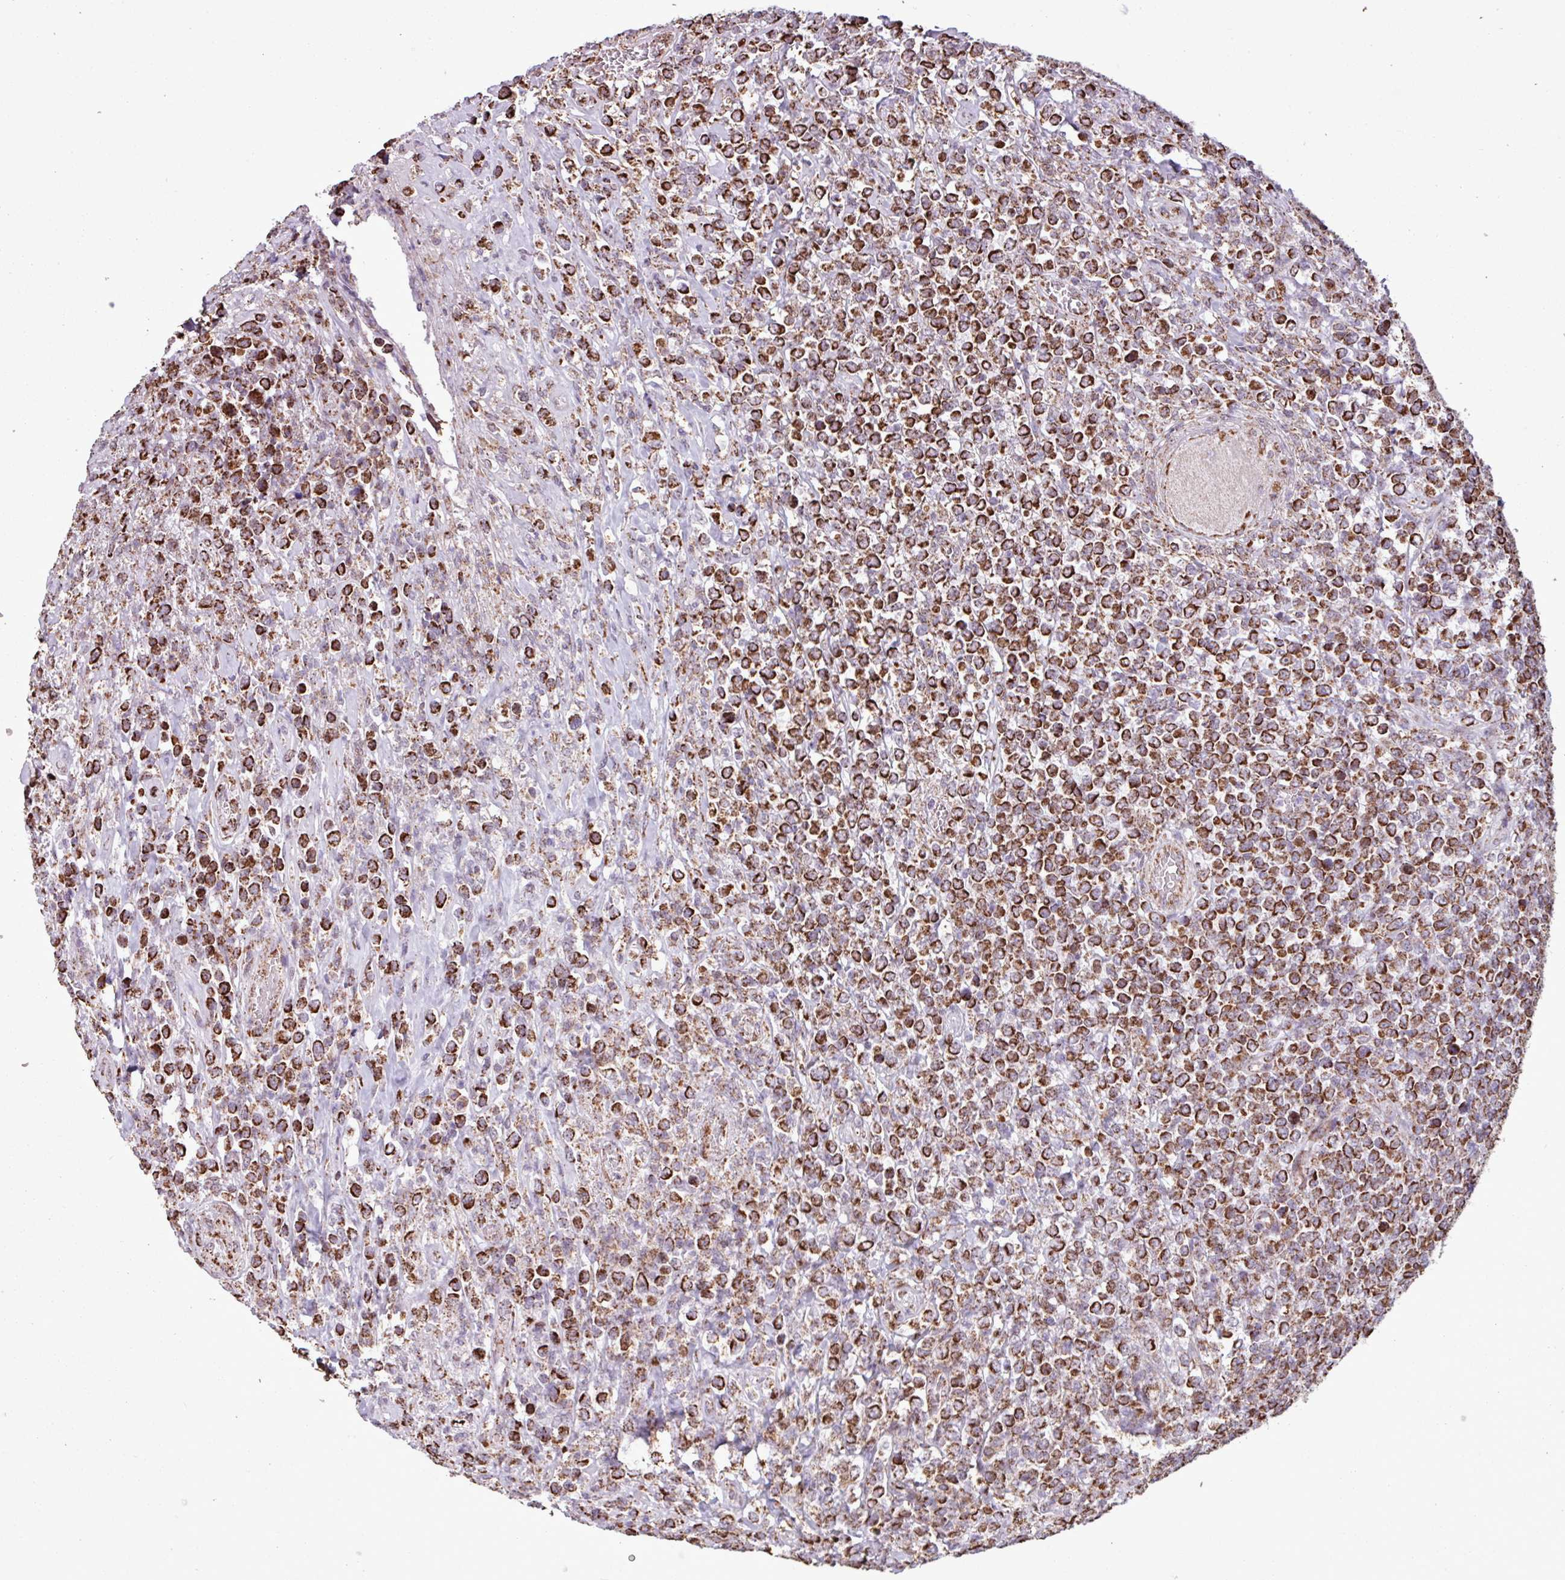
{"staining": {"intensity": "strong", "quantity": ">75%", "location": "cytoplasmic/membranous"}, "tissue": "lymphoma", "cell_type": "Tumor cells", "image_type": "cancer", "snomed": [{"axis": "morphology", "description": "Malignant lymphoma, non-Hodgkin's type, High grade"}, {"axis": "topography", "description": "Soft tissue"}], "caption": "Immunohistochemical staining of human malignant lymphoma, non-Hodgkin's type (high-grade) demonstrates strong cytoplasmic/membranous protein staining in about >75% of tumor cells.", "gene": "ALG8", "patient": {"sex": "female", "age": 56}}